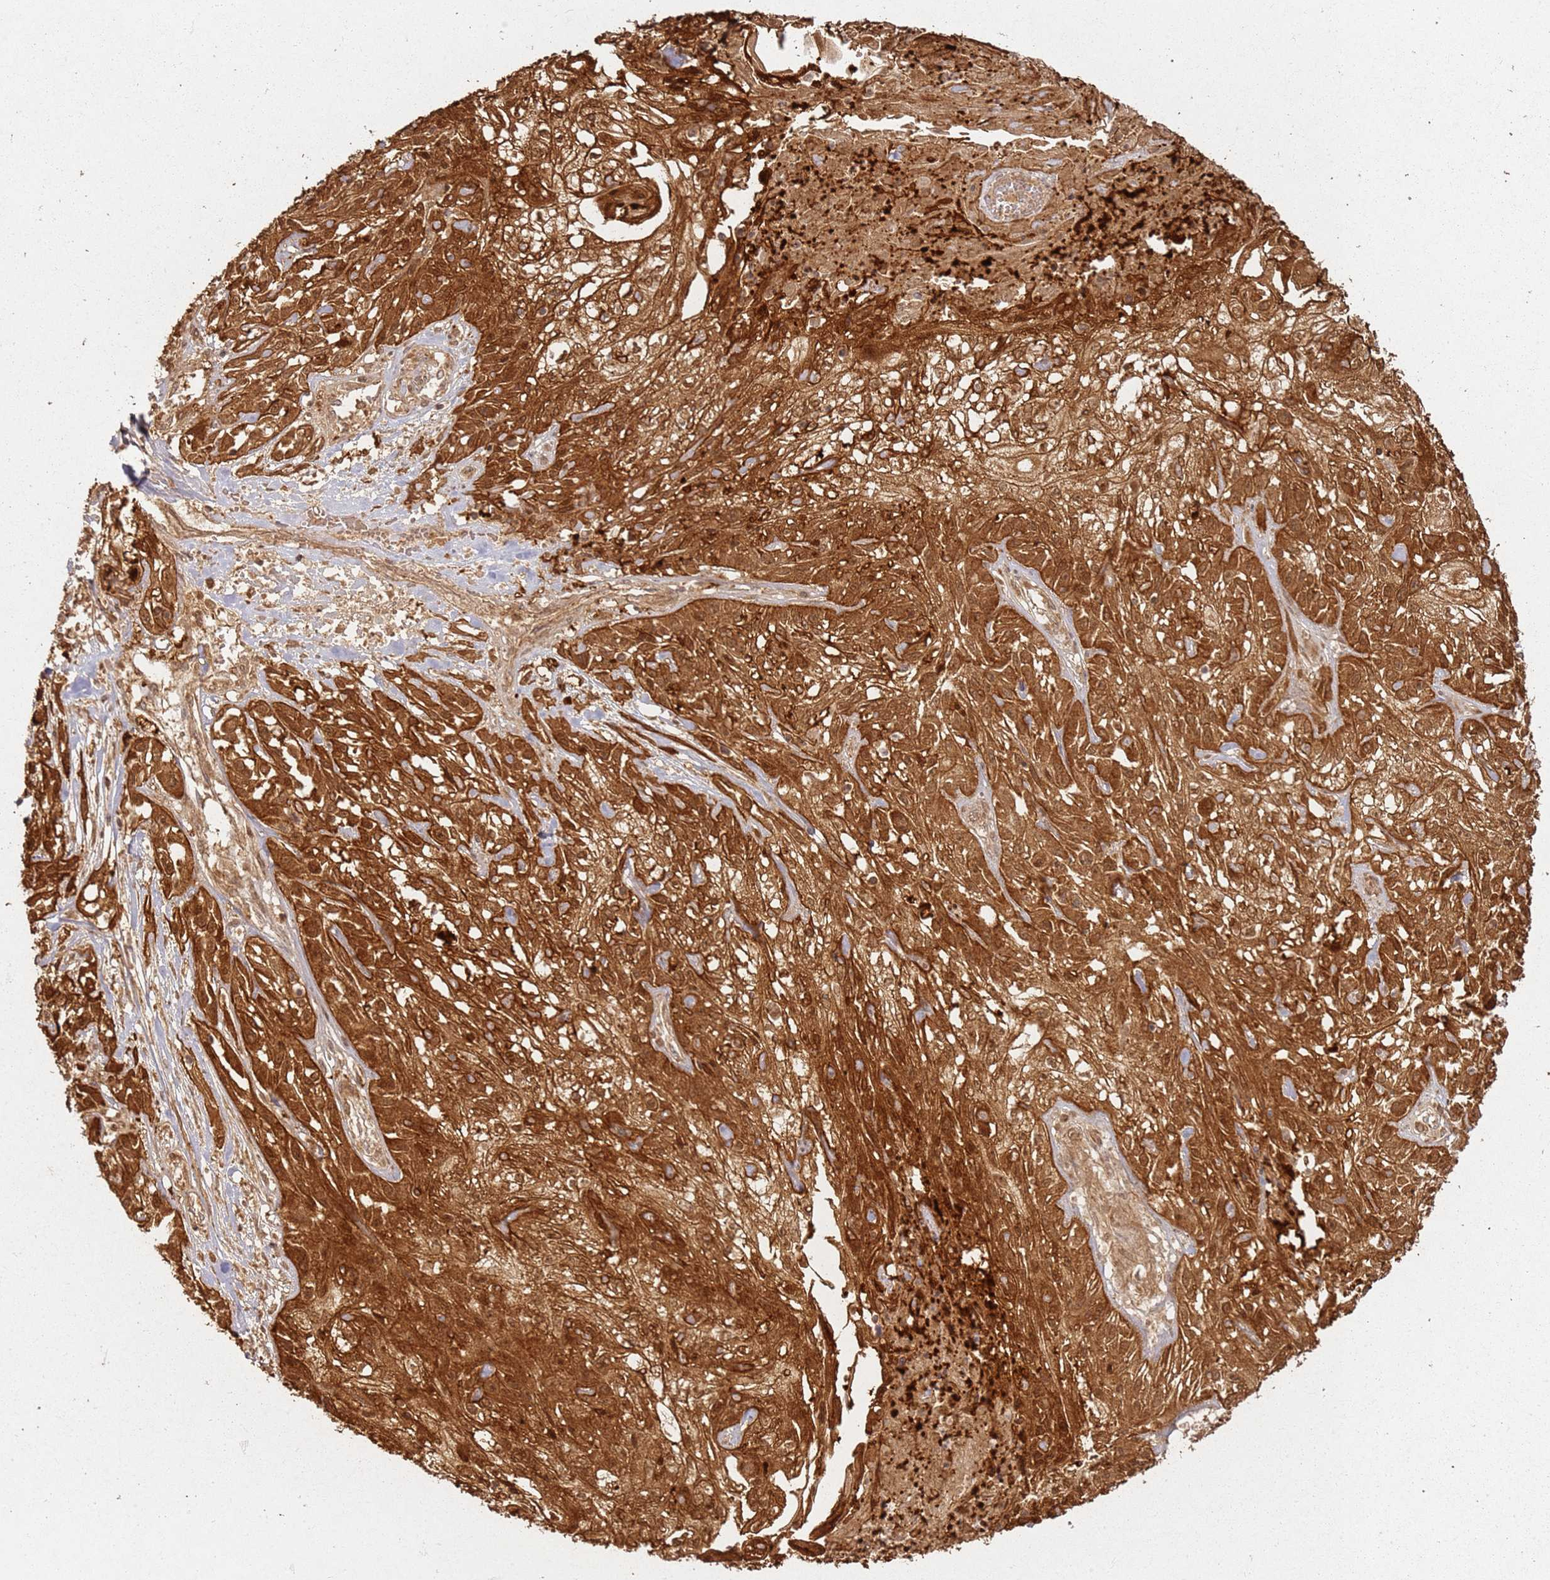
{"staining": {"intensity": "strong", "quantity": ">75%", "location": "cytoplasmic/membranous"}, "tissue": "skin cancer", "cell_type": "Tumor cells", "image_type": "cancer", "snomed": [{"axis": "morphology", "description": "Squamous cell carcinoma, NOS"}, {"axis": "morphology", "description": "Squamous cell carcinoma, metastatic, NOS"}, {"axis": "topography", "description": "Skin"}, {"axis": "topography", "description": "Lymph node"}], "caption": "Skin cancer was stained to show a protein in brown. There is high levels of strong cytoplasmic/membranous positivity in about >75% of tumor cells. The staining was performed using DAB to visualize the protein expression in brown, while the nuclei were stained in blue with hematoxylin (Magnification: 20x).", "gene": "ZNF776", "patient": {"sex": "male", "age": 75}}